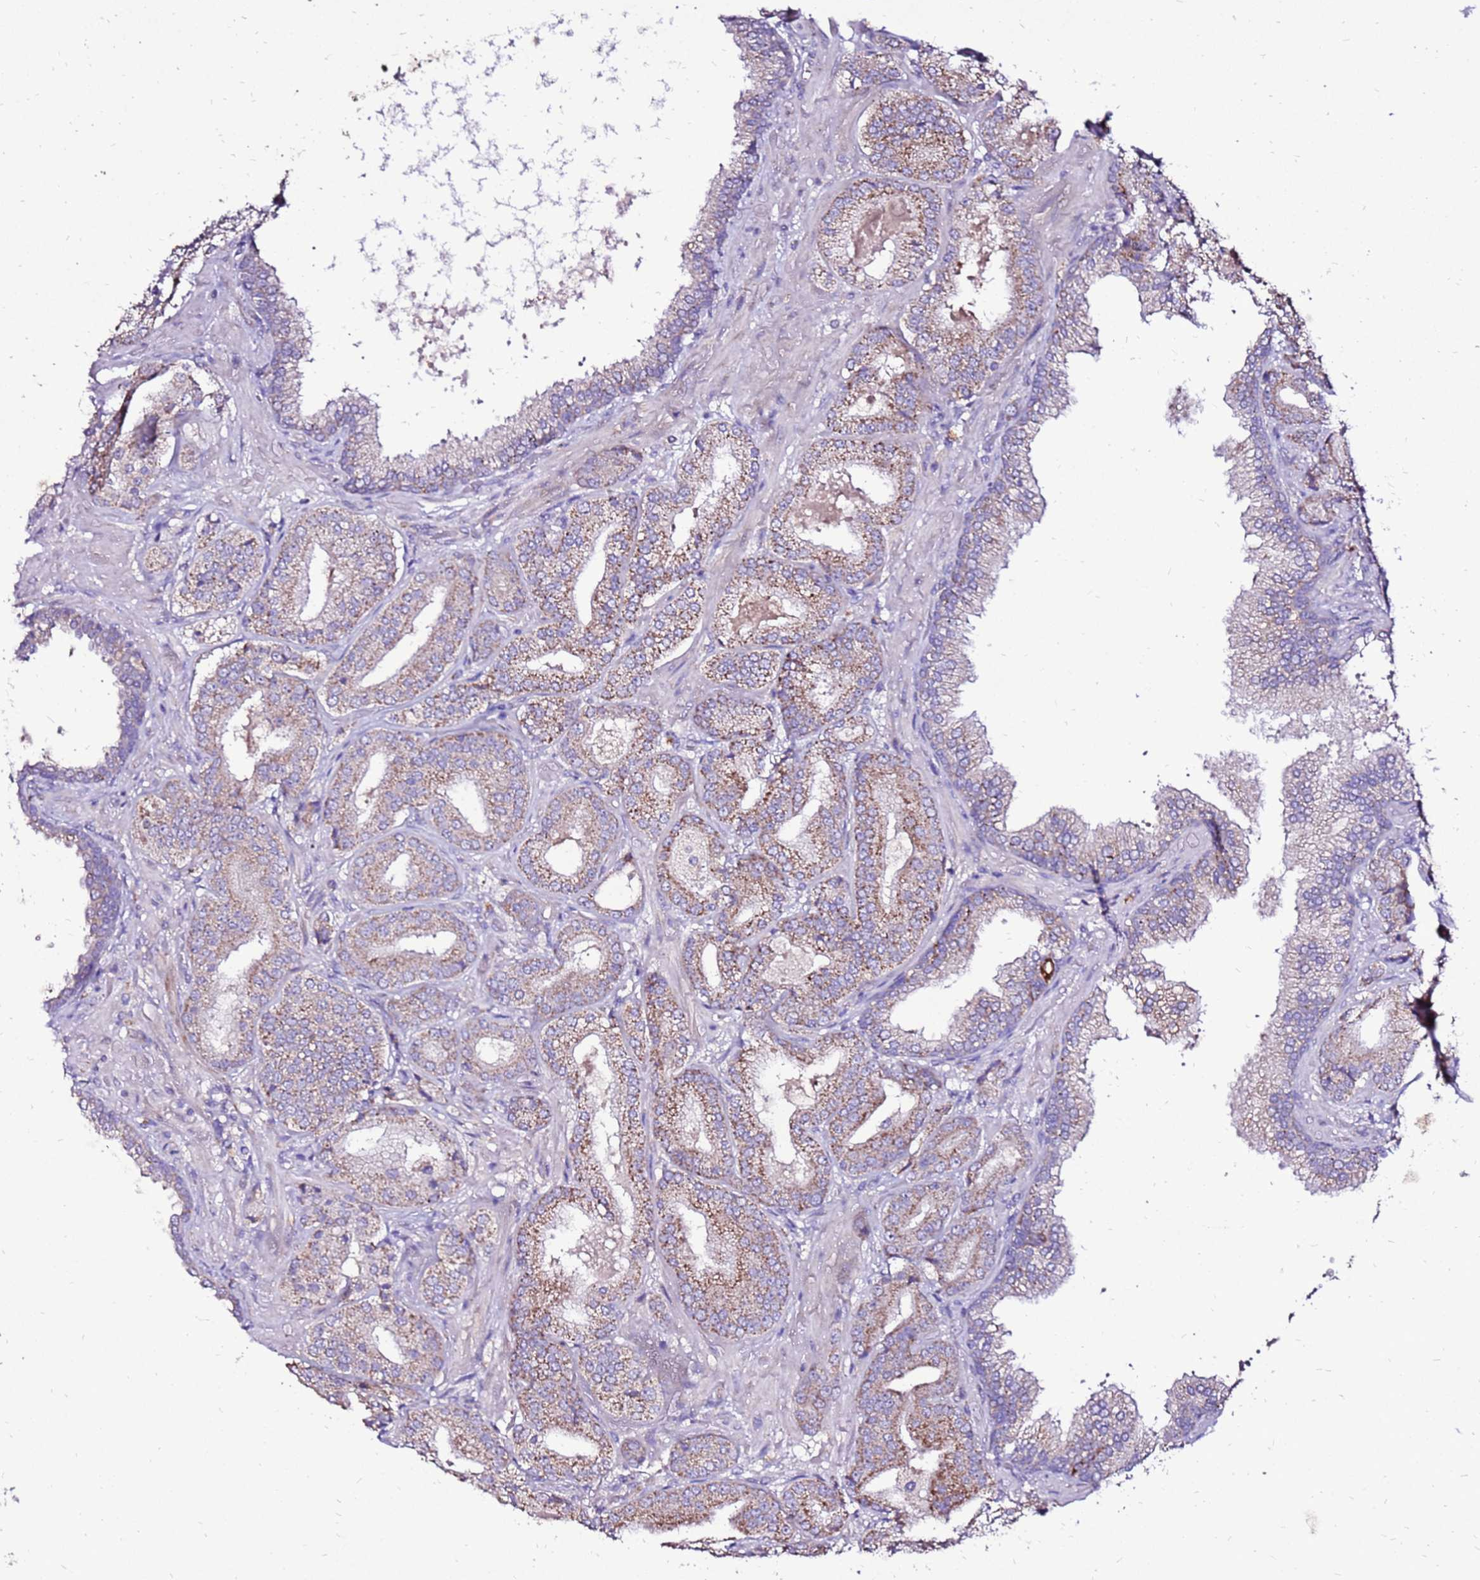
{"staining": {"intensity": "moderate", "quantity": ">75%", "location": "cytoplasmic/membranous"}, "tissue": "prostate cancer", "cell_type": "Tumor cells", "image_type": "cancer", "snomed": [{"axis": "morphology", "description": "Adenocarcinoma, High grade"}, {"axis": "topography", "description": "Prostate"}], "caption": "Protein expression analysis of human prostate cancer (high-grade adenocarcinoma) reveals moderate cytoplasmic/membranous staining in approximately >75% of tumor cells.", "gene": "TMEM106C", "patient": {"sex": "male", "age": 63}}